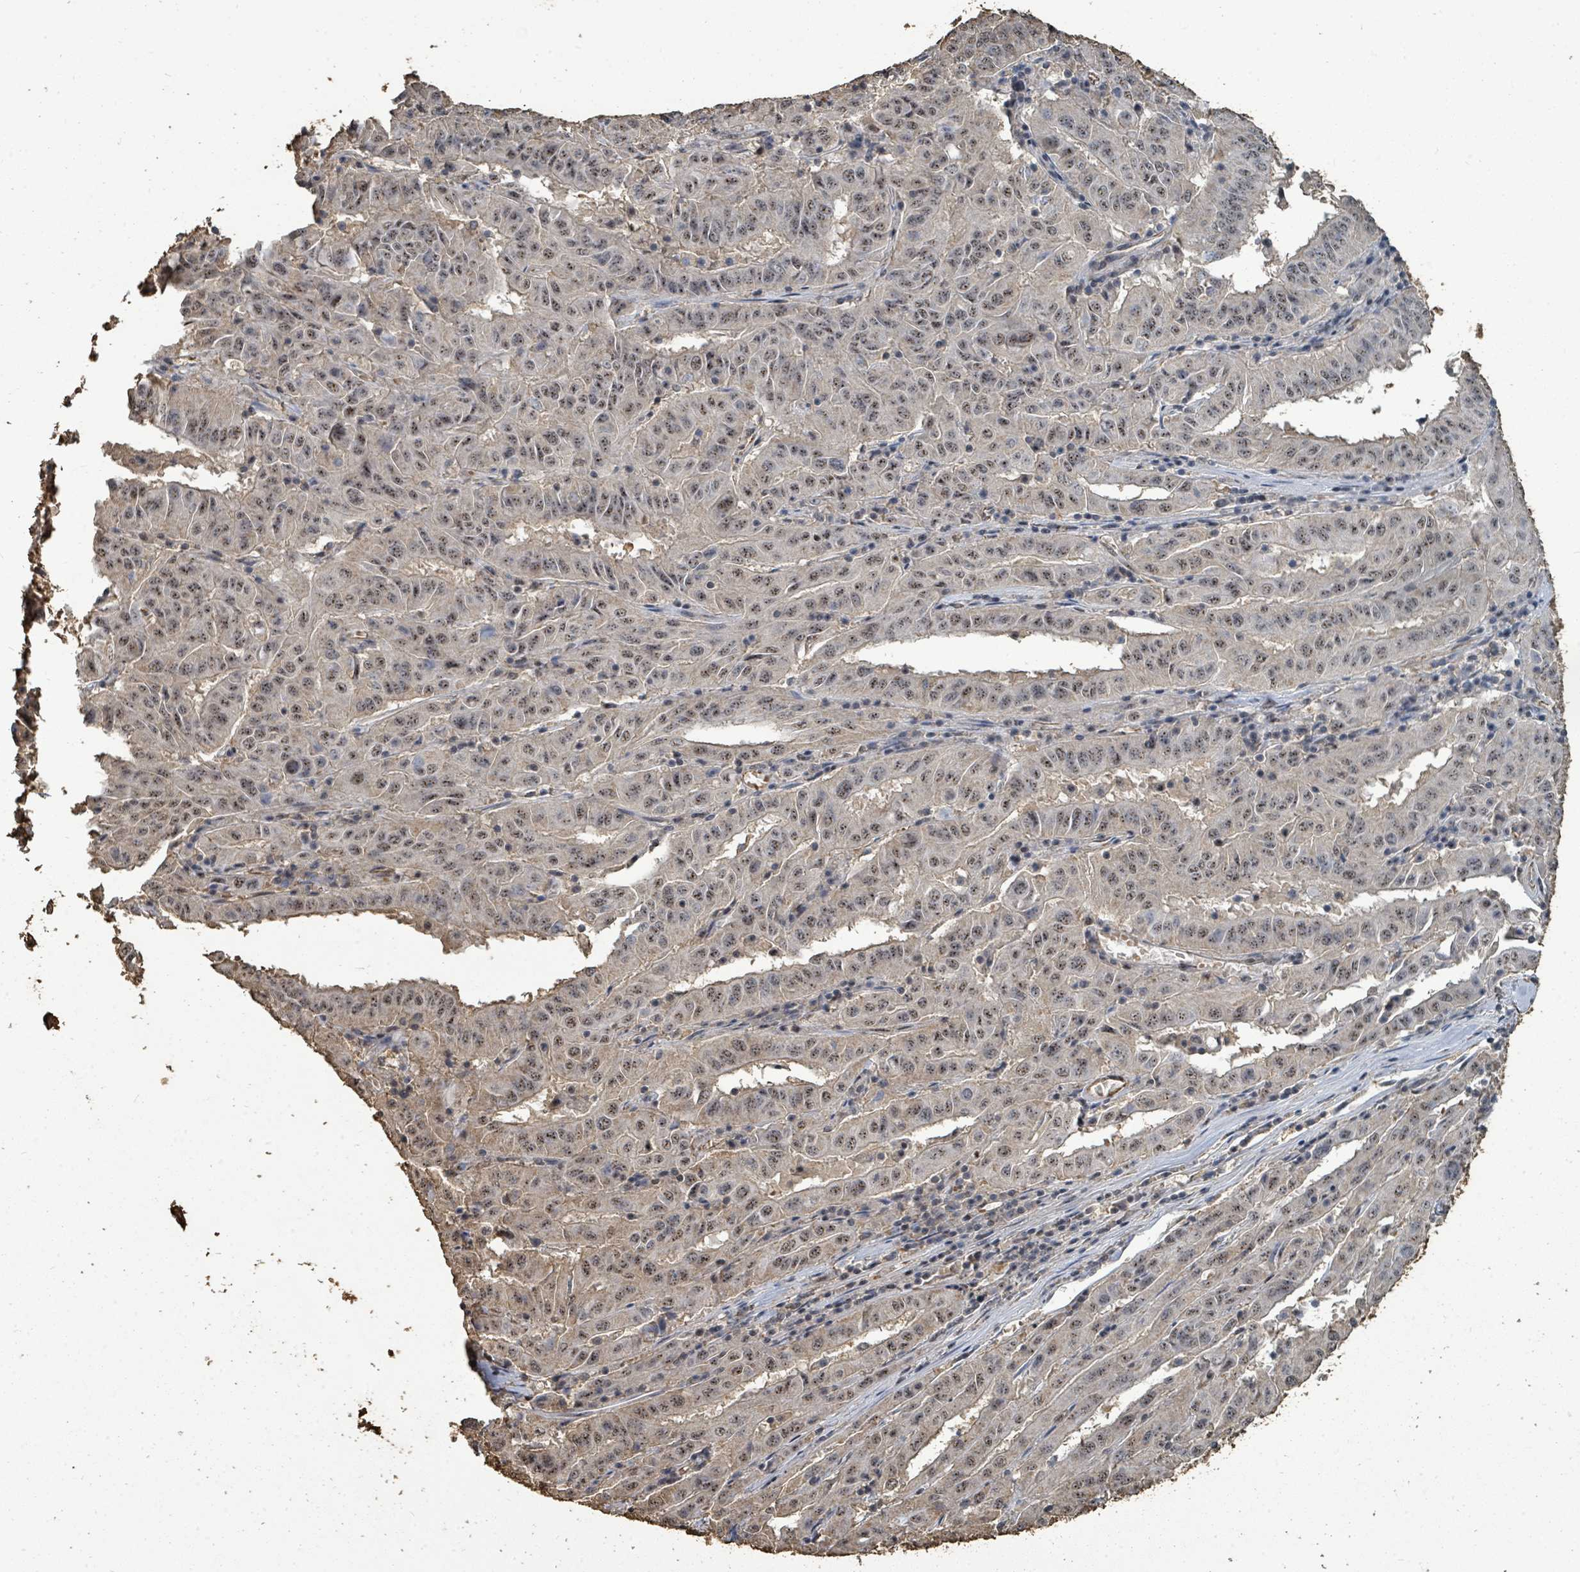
{"staining": {"intensity": "moderate", "quantity": ">75%", "location": "nuclear"}, "tissue": "pancreatic cancer", "cell_type": "Tumor cells", "image_type": "cancer", "snomed": [{"axis": "morphology", "description": "Adenocarcinoma, NOS"}, {"axis": "topography", "description": "Pancreas"}], "caption": "A high-resolution micrograph shows IHC staining of pancreatic cancer, which exhibits moderate nuclear expression in approximately >75% of tumor cells.", "gene": "C6orf52", "patient": {"sex": "male", "age": 63}}